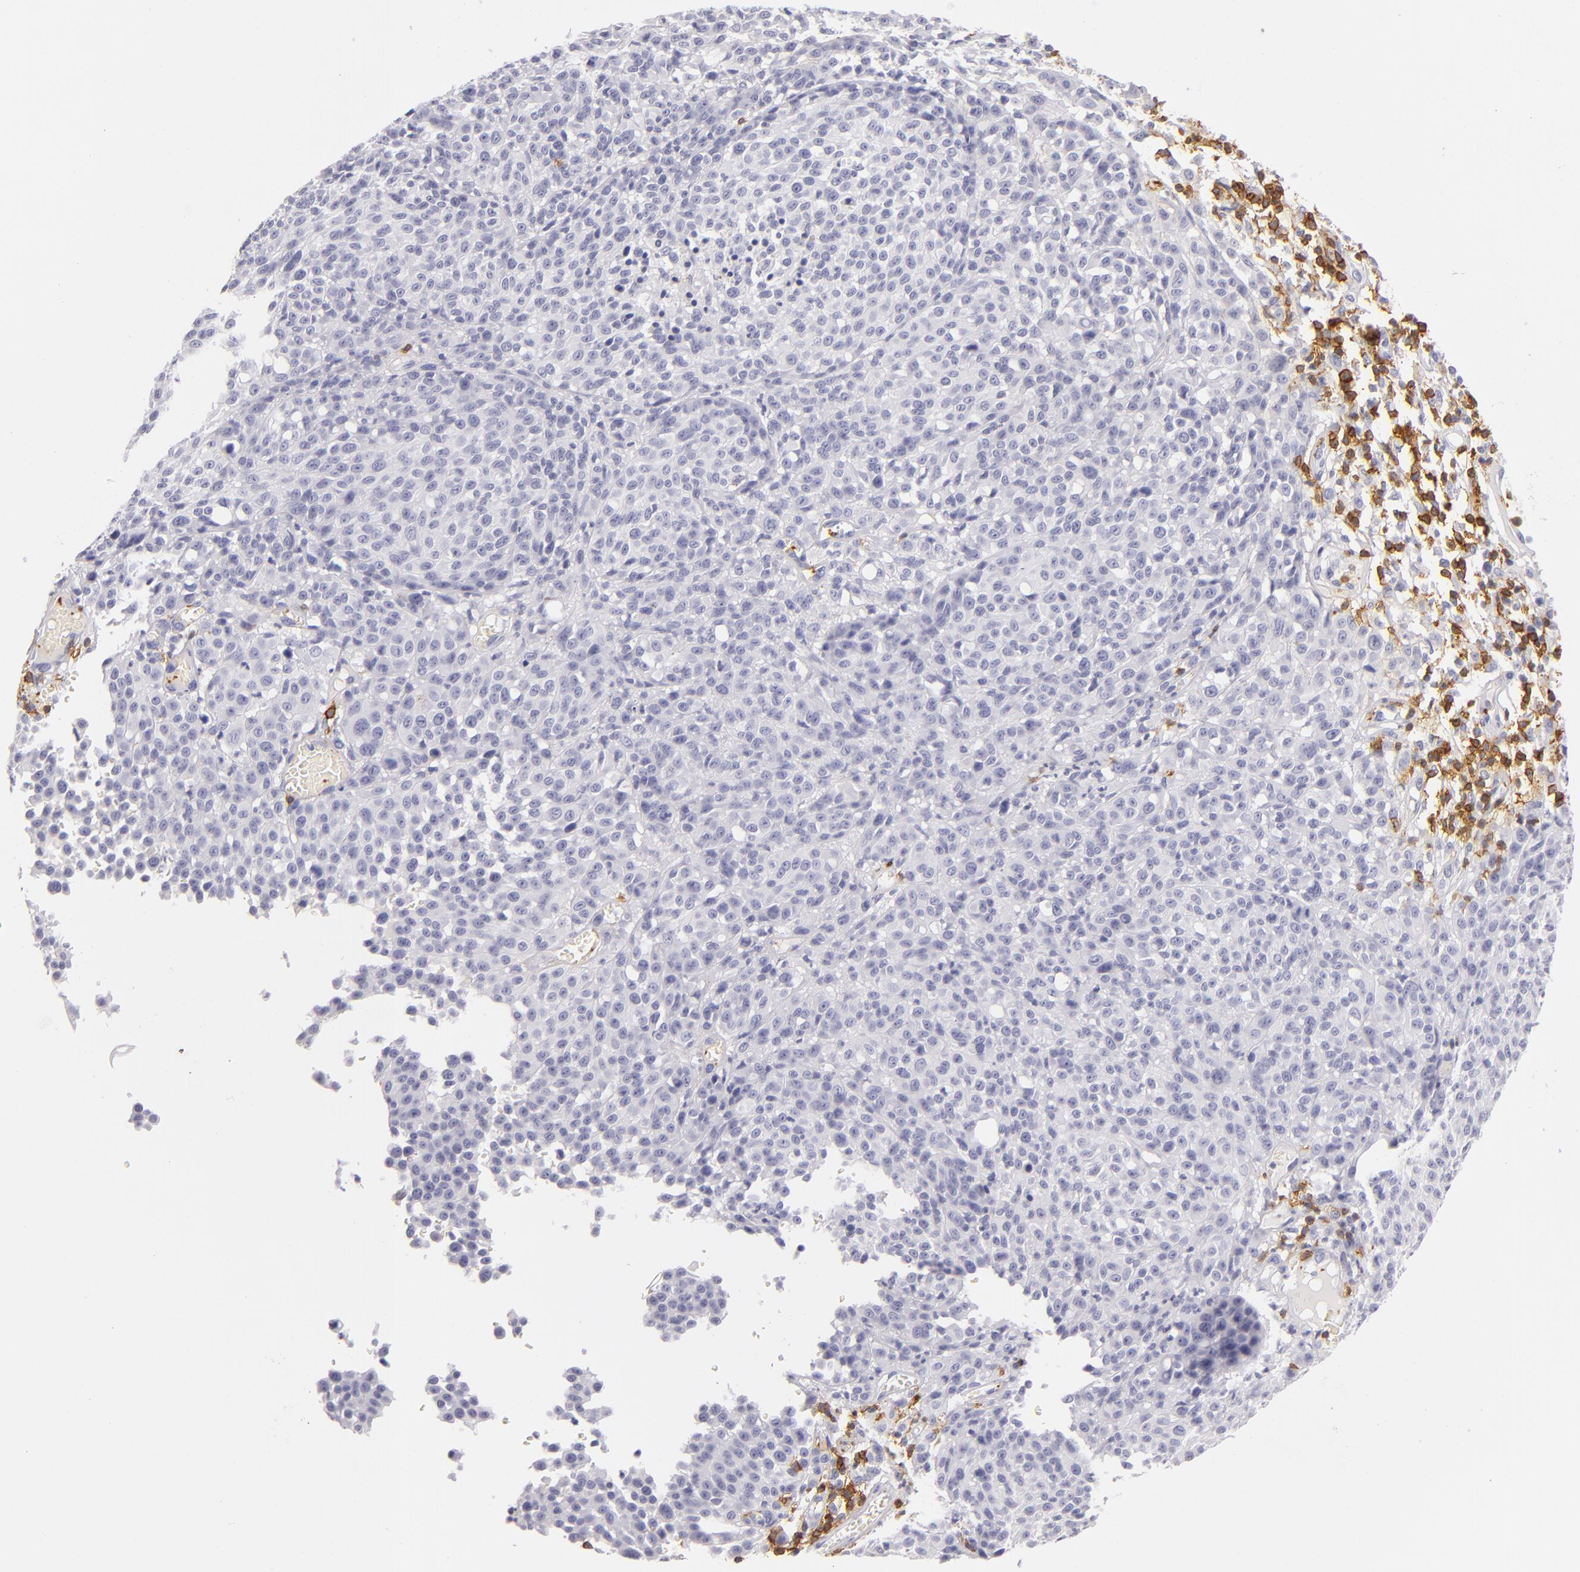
{"staining": {"intensity": "negative", "quantity": "none", "location": "none"}, "tissue": "melanoma", "cell_type": "Tumor cells", "image_type": "cancer", "snomed": [{"axis": "morphology", "description": "Malignant melanoma, NOS"}, {"axis": "topography", "description": "Skin"}], "caption": "This is a micrograph of immunohistochemistry (IHC) staining of melanoma, which shows no expression in tumor cells.", "gene": "LAT", "patient": {"sex": "female", "age": 49}}